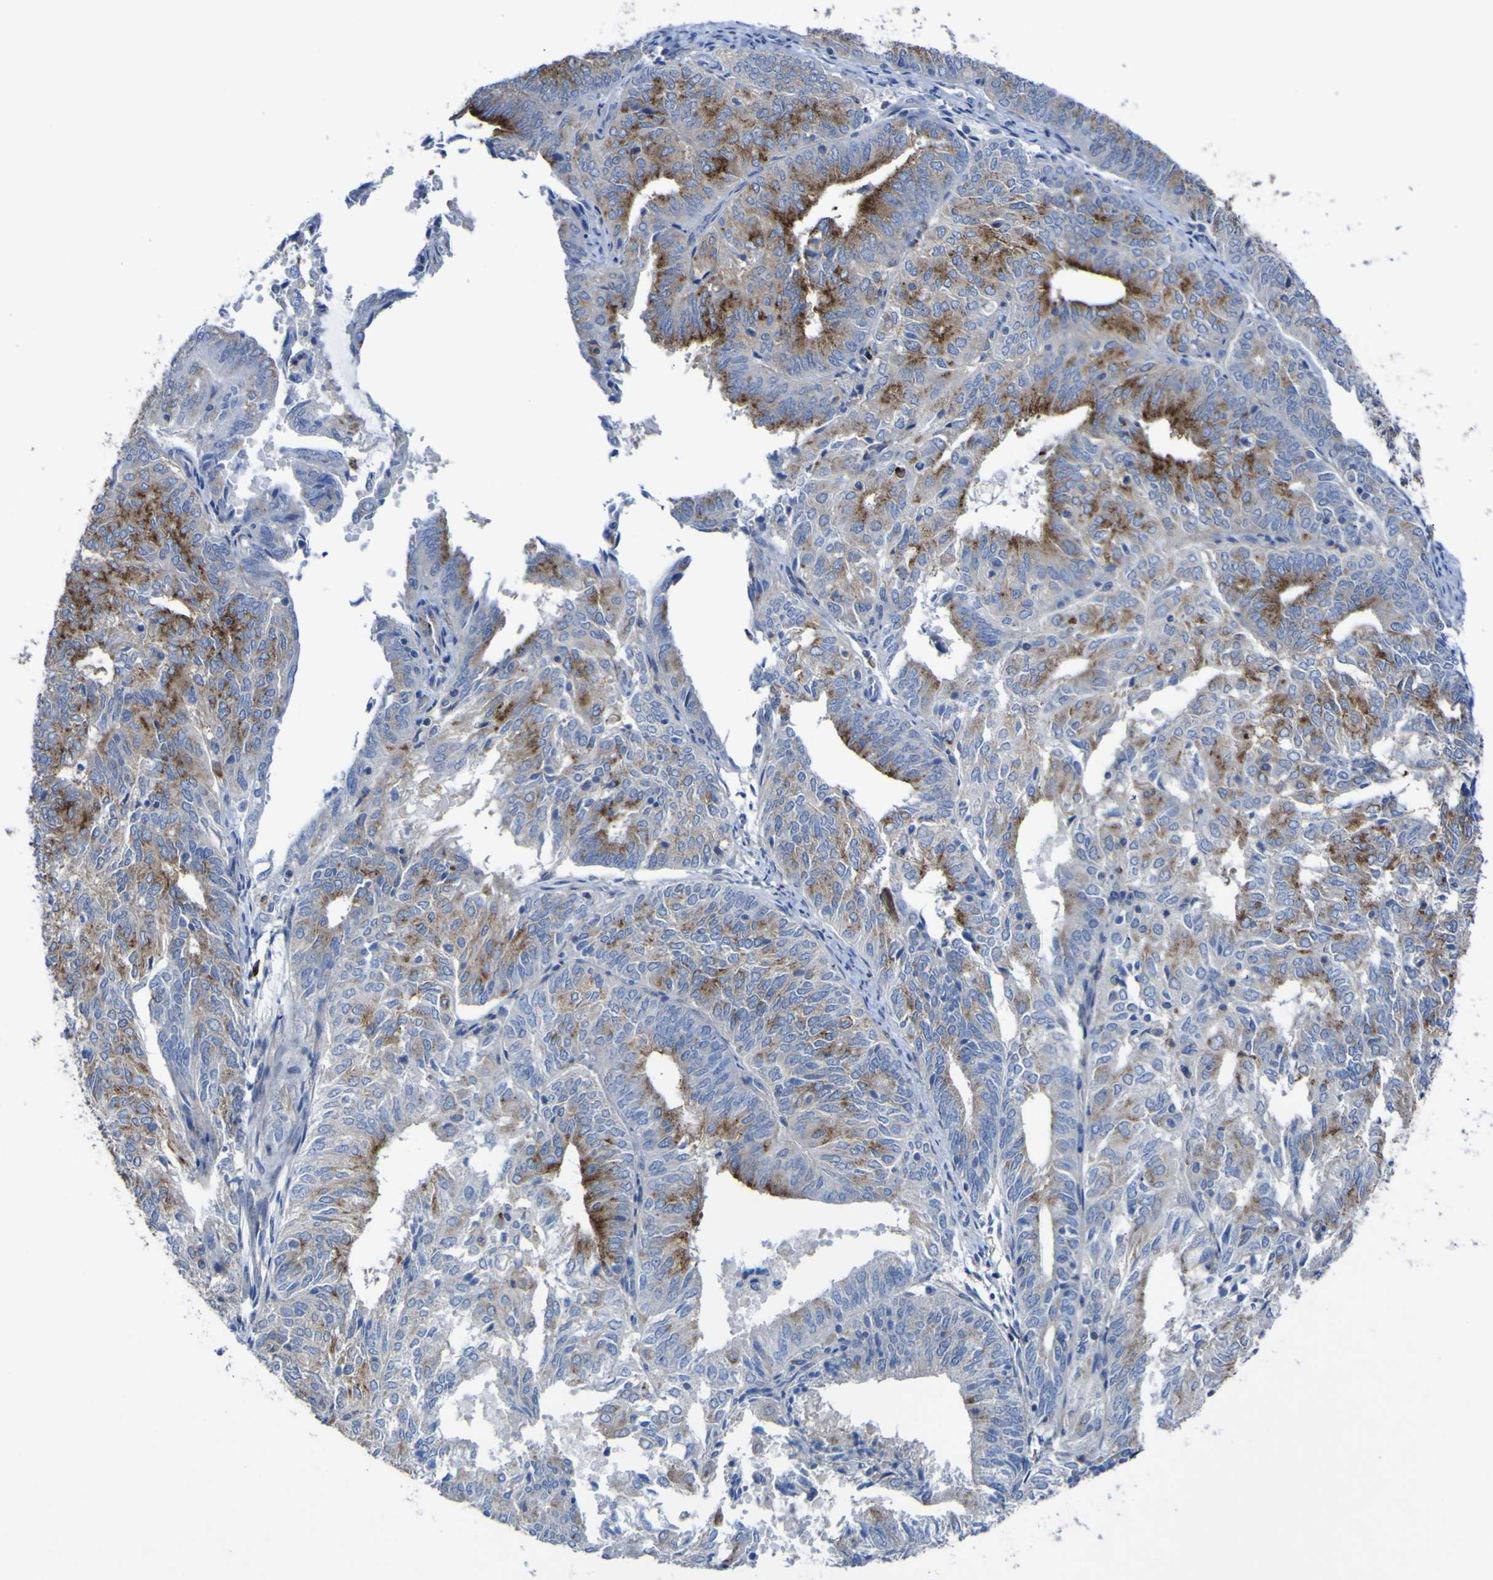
{"staining": {"intensity": "moderate", "quantity": "25%-75%", "location": "cytoplasmic/membranous"}, "tissue": "endometrial cancer", "cell_type": "Tumor cells", "image_type": "cancer", "snomed": [{"axis": "morphology", "description": "Adenocarcinoma, NOS"}, {"axis": "topography", "description": "Uterus"}], "caption": "Moderate cytoplasmic/membranous protein positivity is appreciated in approximately 25%-75% of tumor cells in adenocarcinoma (endometrial).", "gene": "AGO4", "patient": {"sex": "female", "age": 60}}